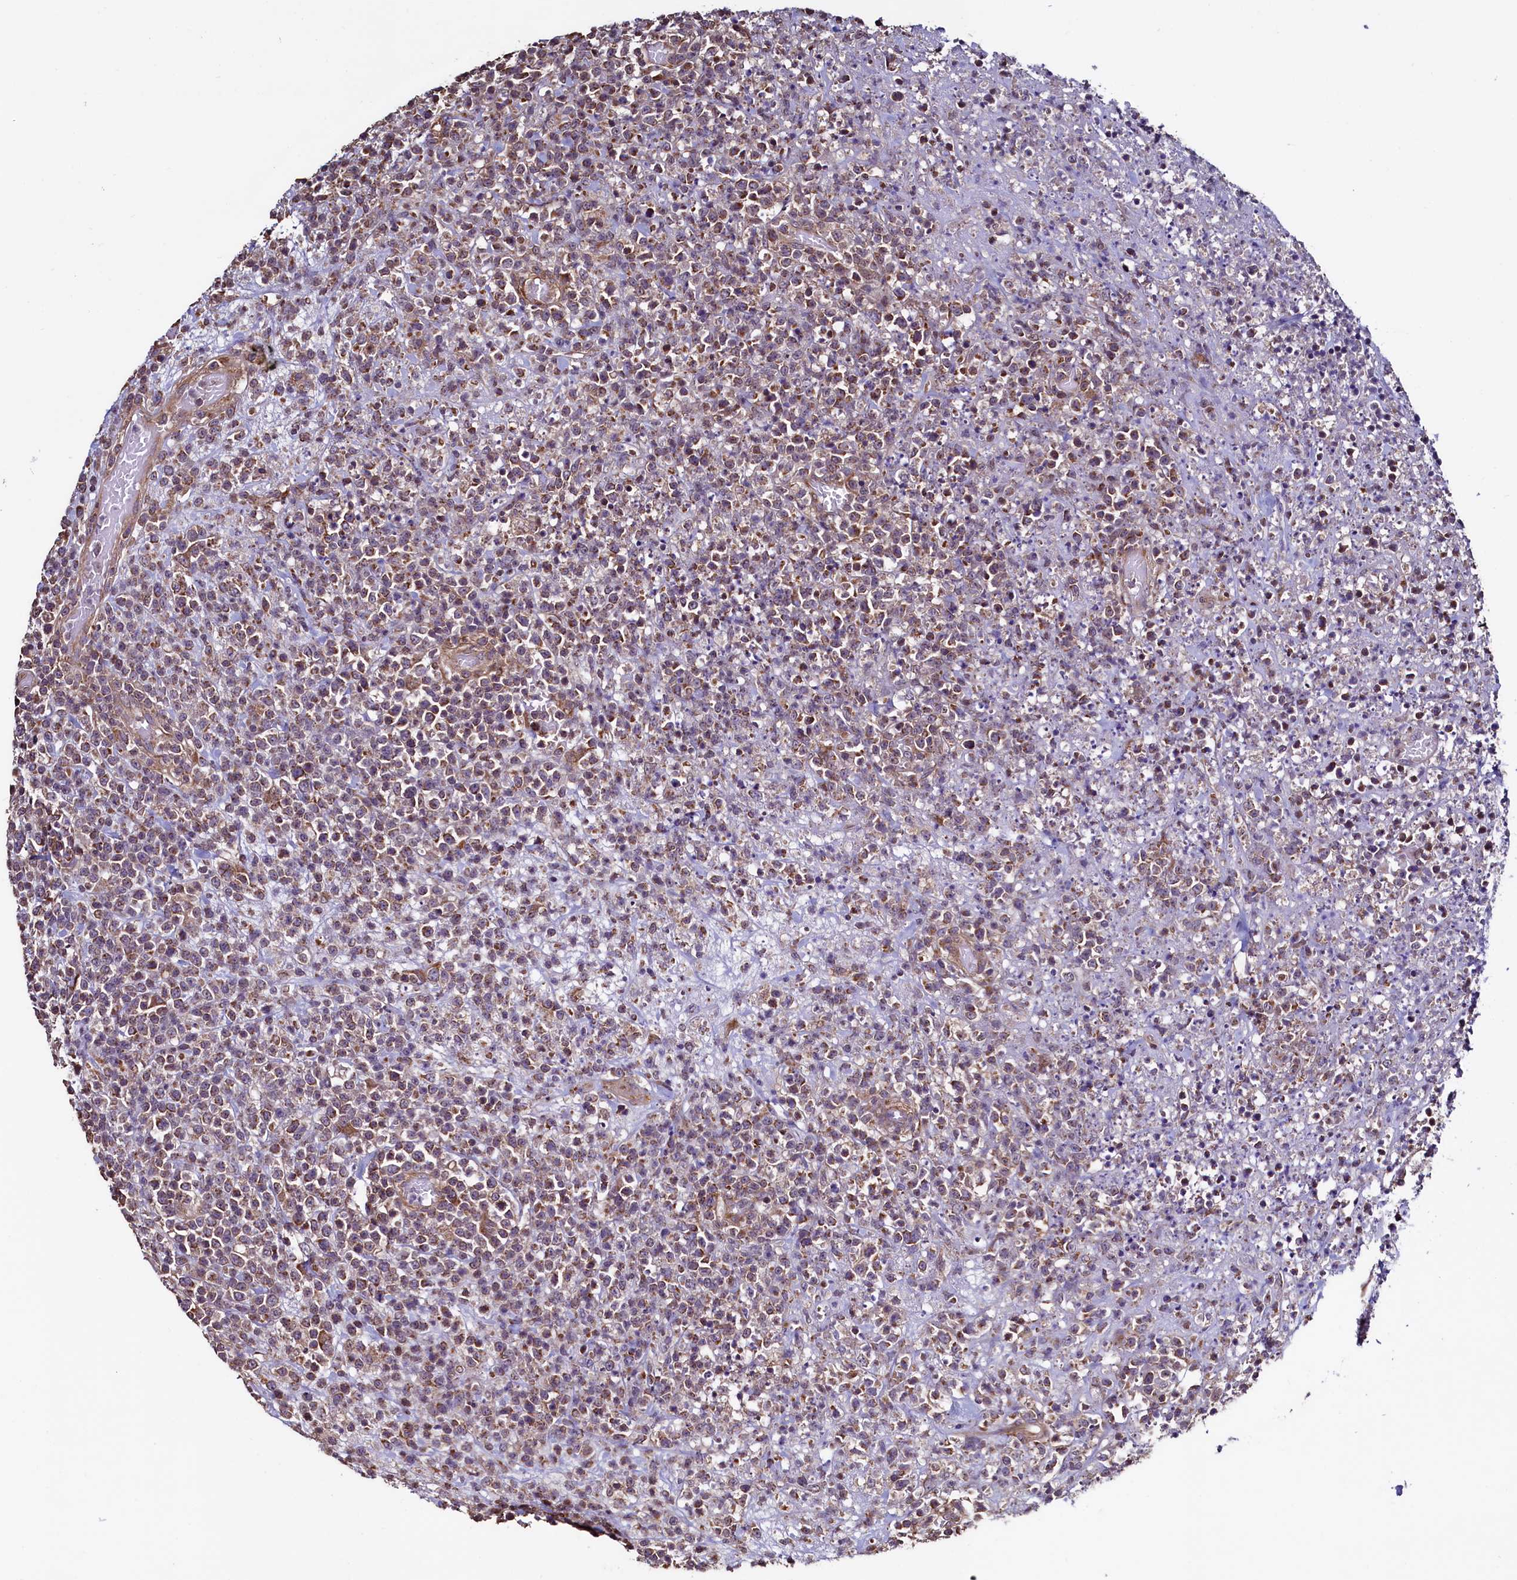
{"staining": {"intensity": "moderate", "quantity": ">75%", "location": "cytoplasmic/membranous"}, "tissue": "lymphoma", "cell_type": "Tumor cells", "image_type": "cancer", "snomed": [{"axis": "morphology", "description": "Malignant lymphoma, non-Hodgkin's type, High grade"}, {"axis": "topography", "description": "Colon"}], "caption": "An IHC micrograph of neoplastic tissue is shown. Protein staining in brown shows moderate cytoplasmic/membranous positivity in lymphoma within tumor cells. Nuclei are stained in blue.", "gene": "RBFA", "patient": {"sex": "female", "age": 53}}